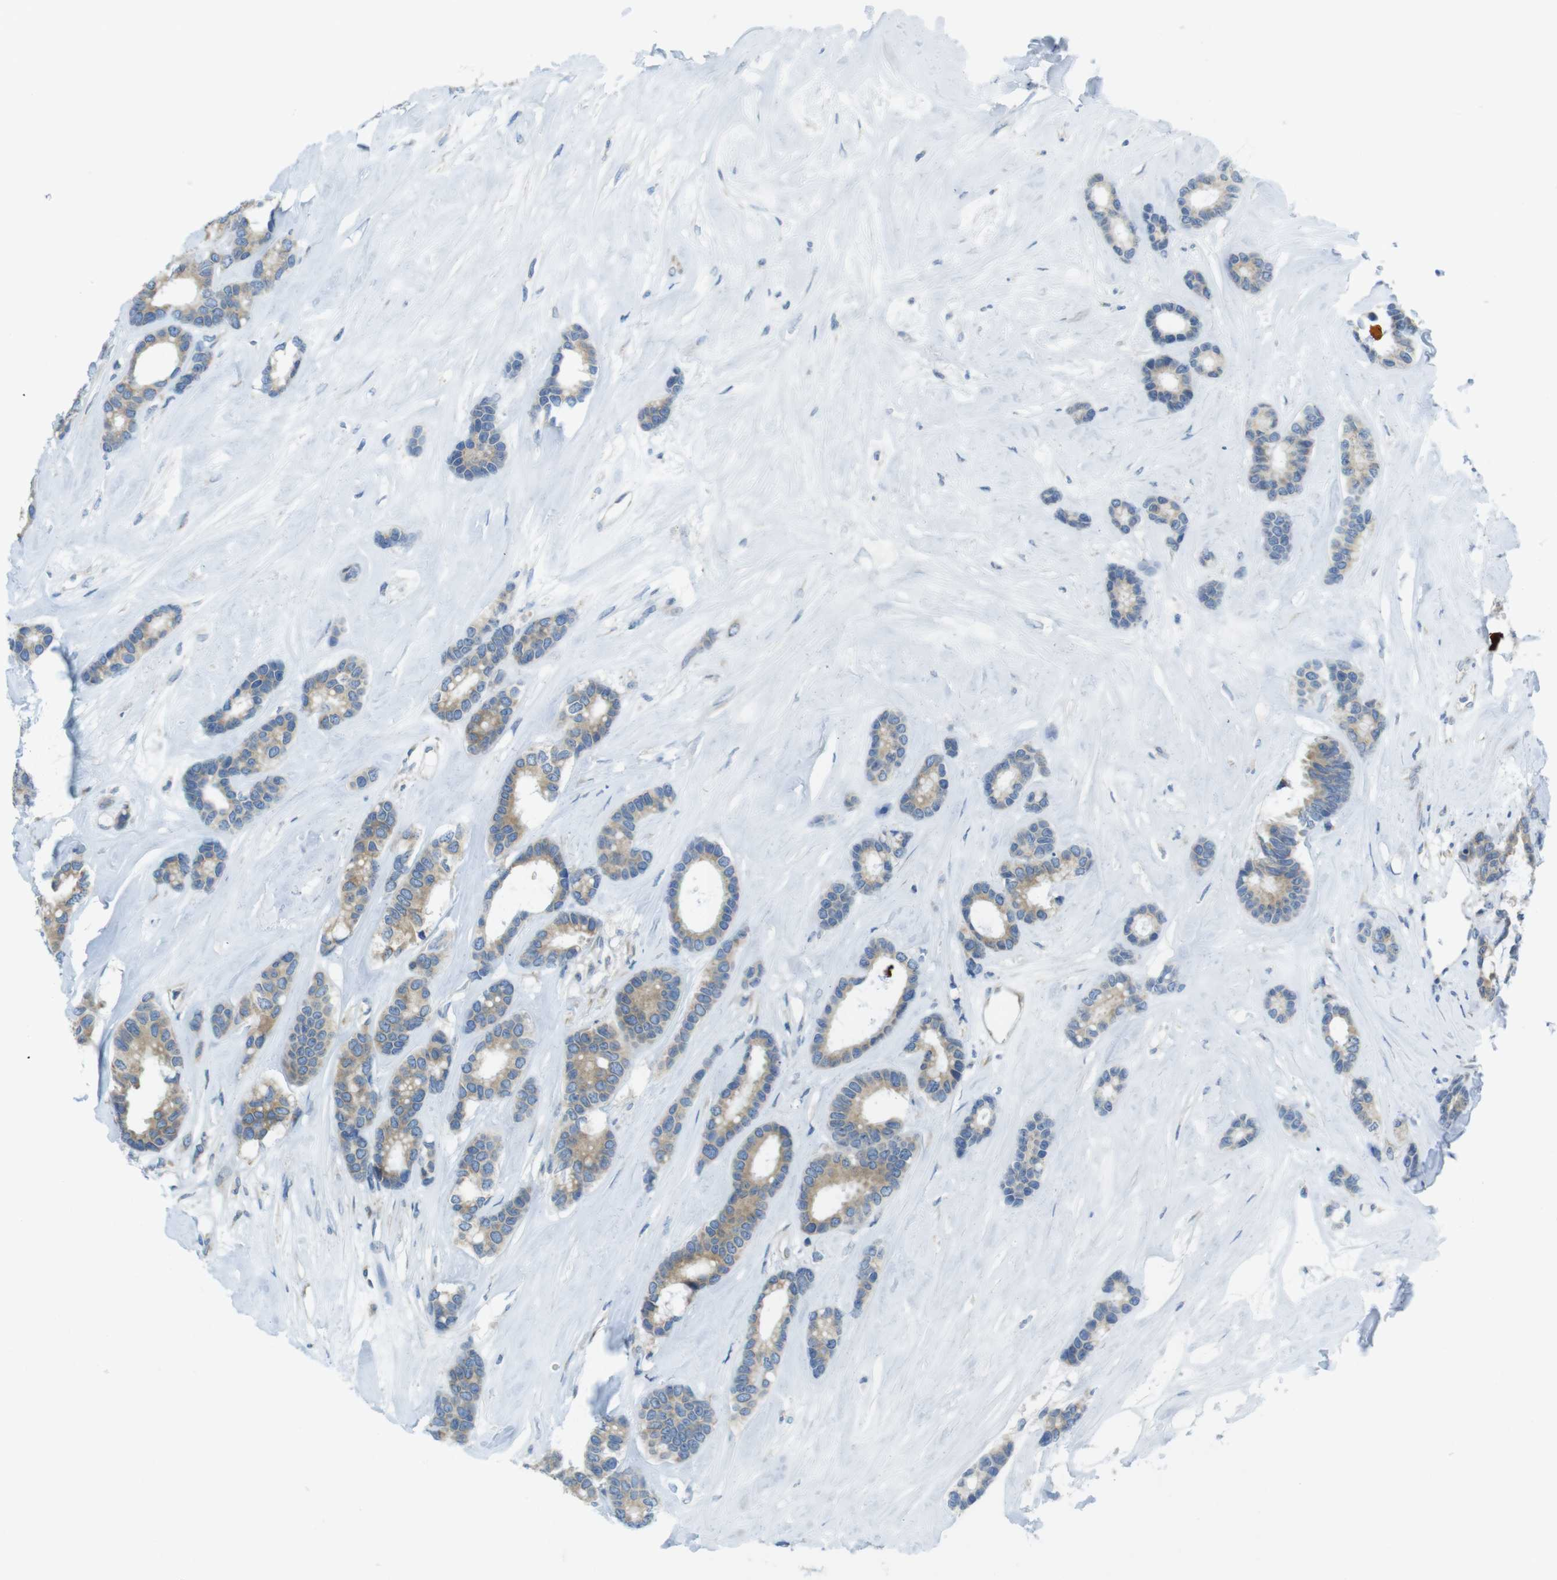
{"staining": {"intensity": "weak", "quantity": ">75%", "location": "cytoplasmic/membranous"}, "tissue": "breast cancer", "cell_type": "Tumor cells", "image_type": "cancer", "snomed": [{"axis": "morphology", "description": "Duct carcinoma"}, {"axis": "topography", "description": "Breast"}], "caption": "Immunohistochemical staining of human breast cancer (infiltrating ductal carcinoma) demonstrates low levels of weak cytoplasmic/membranous protein positivity in about >75% of tumor cells.", "gene": "CLPTM1L", "patient": {"sex": "female", "age": 87}}